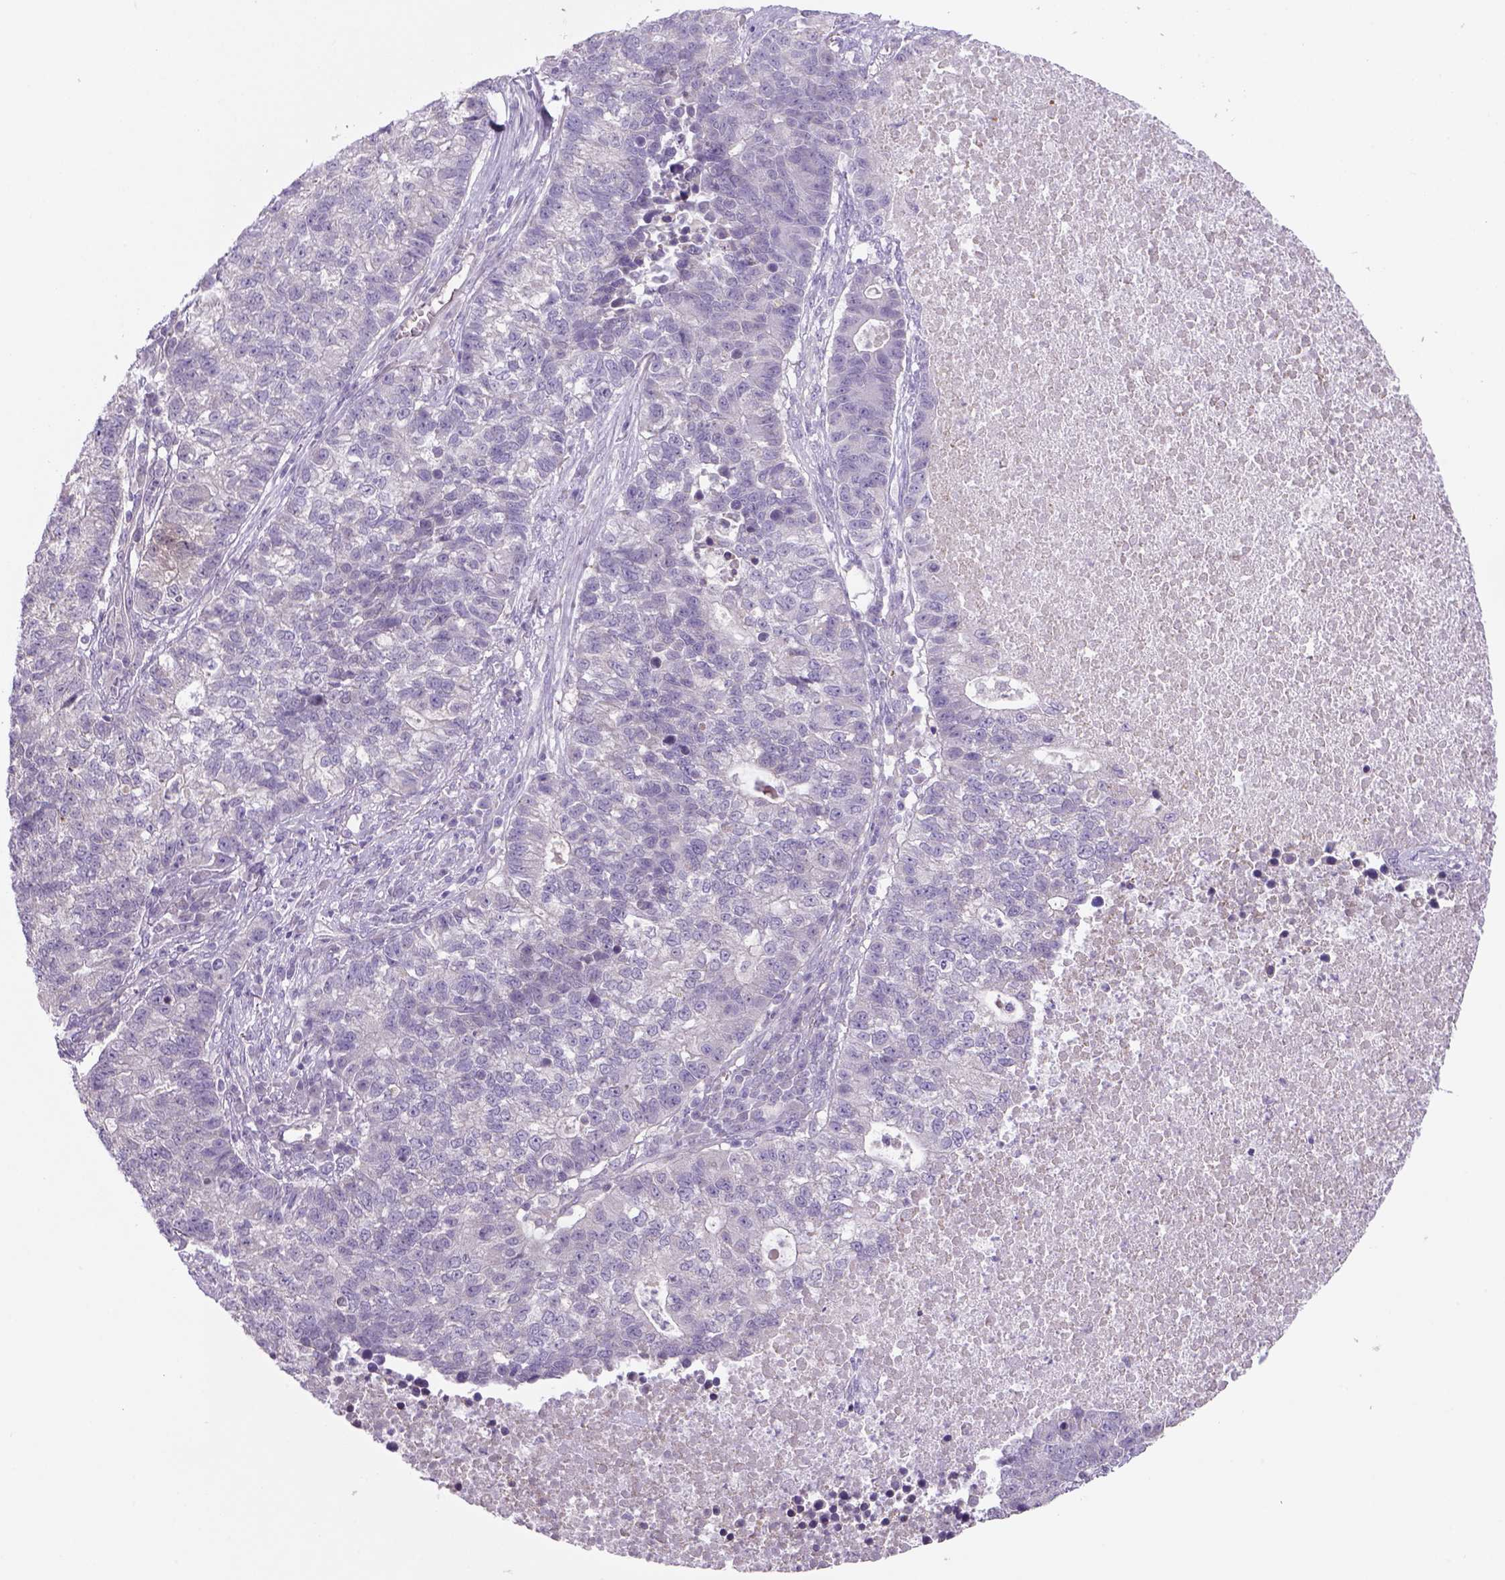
{"staining": {"intensity": "negative", "quantity": "none", "location": "none"}, "tissue": "lung cancer", "cell_type": "Tumor cells", "image_type": "cancer", "snomed": [{"axis": "morphology", "description": "Adenocarcinoma, NOS"}, {"axis": "topography", "description": "Lung"}], "caption": "The IHC histopathology image has no significant positivity in tumor cells of adenocarcinoma (lung) tissue. Nuclei are stained in blue.", "gene": "ADGRV1", "patient": {"sex": "male", "age": 57}}